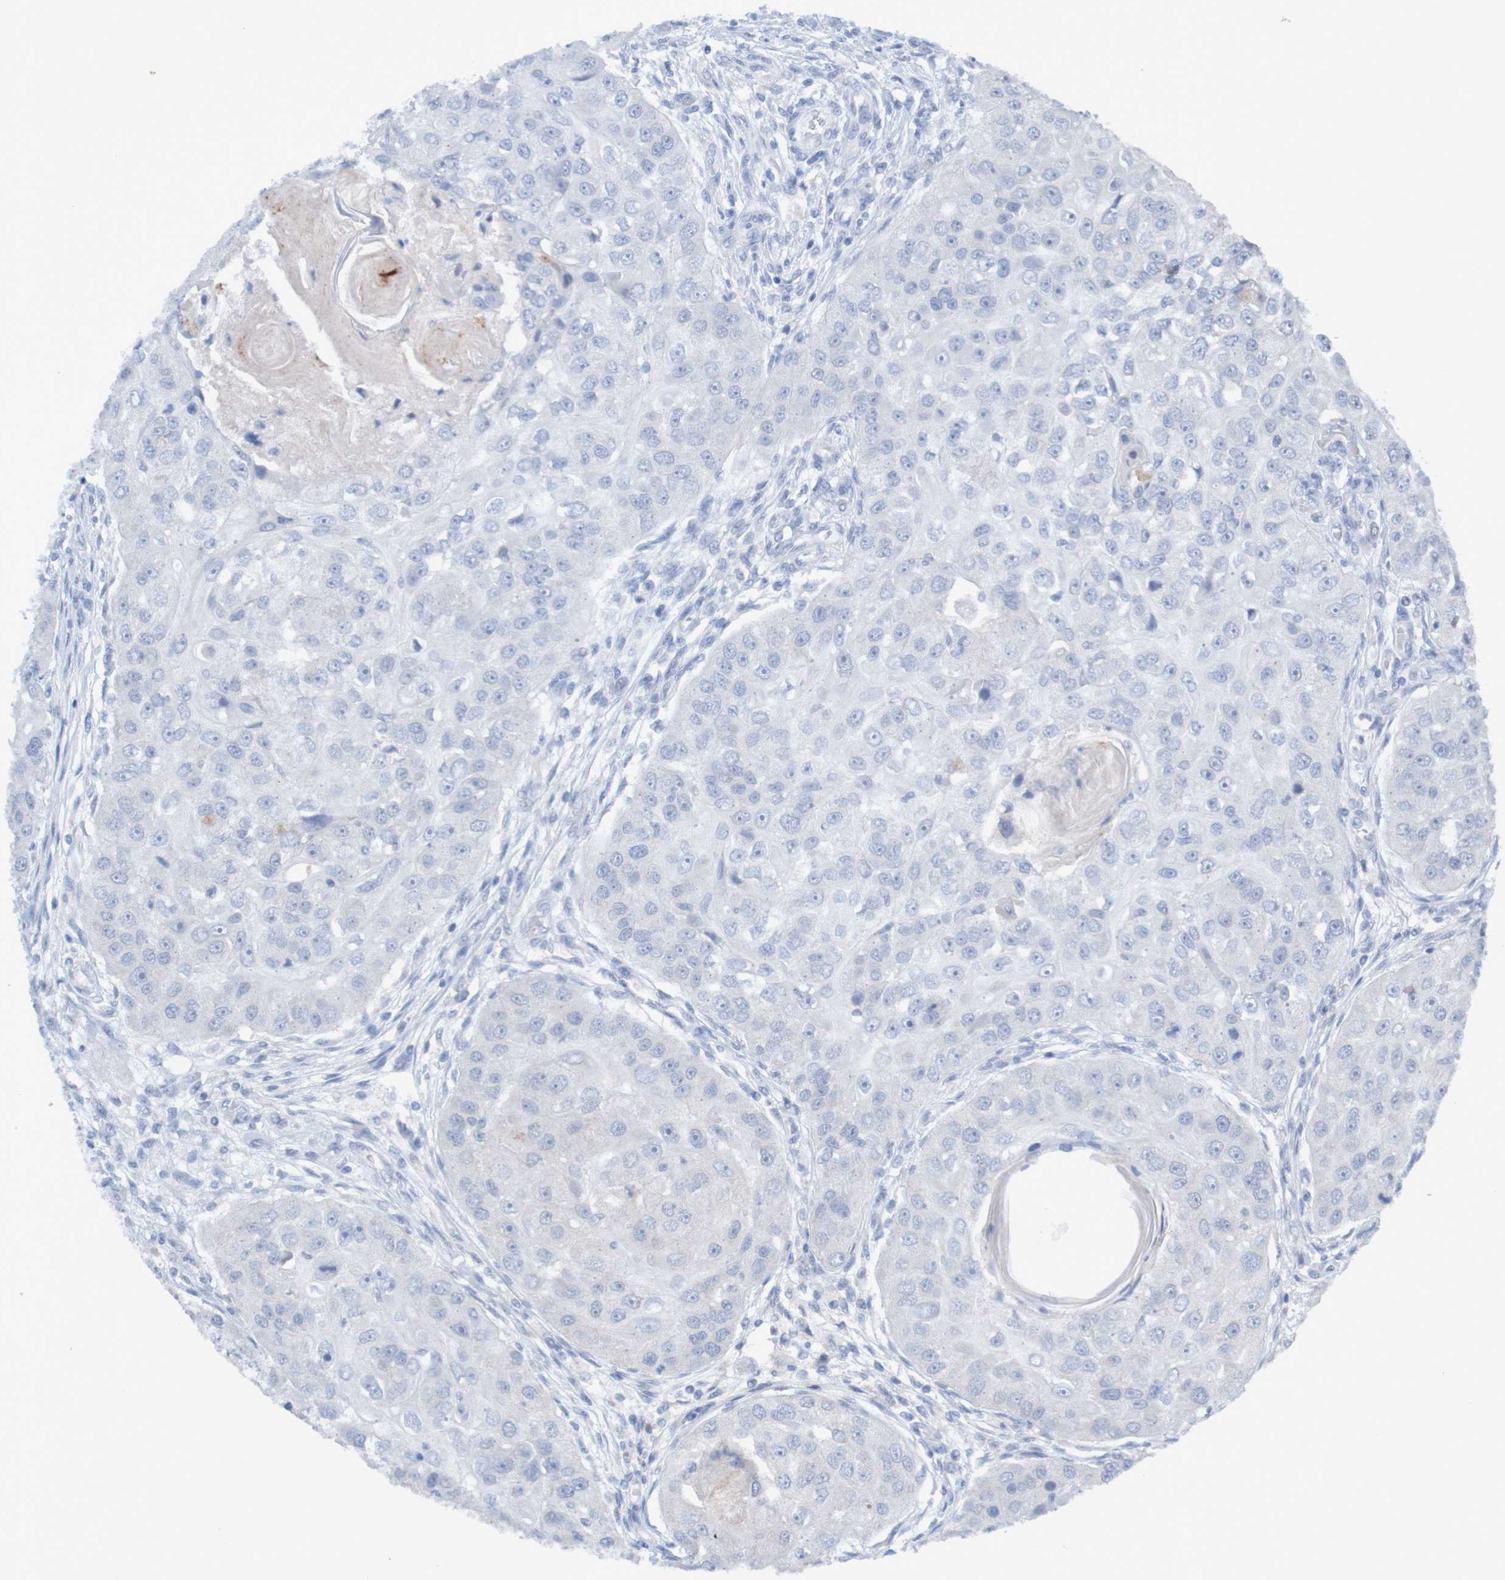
{"staining": {"intensity": "negative", "quantity": "none", "location": "none"}, "tissue": "head and neck cancer", "cell_type": "Tumor cells", "image_type": "cancer", "snomed": [{"axis": "morphology", "description": "Normal tissue, NOS"}, {"axis": "morphology", "description": "Squamous cell carcinoma, NOS"}, {"axis": "topography", "description": "Skeletal muscle"}, {"axis": "topography", "description": "Head-Neck"}], "caption": "DAB (3,3'-diaminobenzidine) immunohistochemical staining of human head and neck cancer shows no significant positivity in tumor cells. (DAB immunohistochemistry, high magnification).", "gene": "ITLN1", "patient": {"sex": "male", "age": 51}}